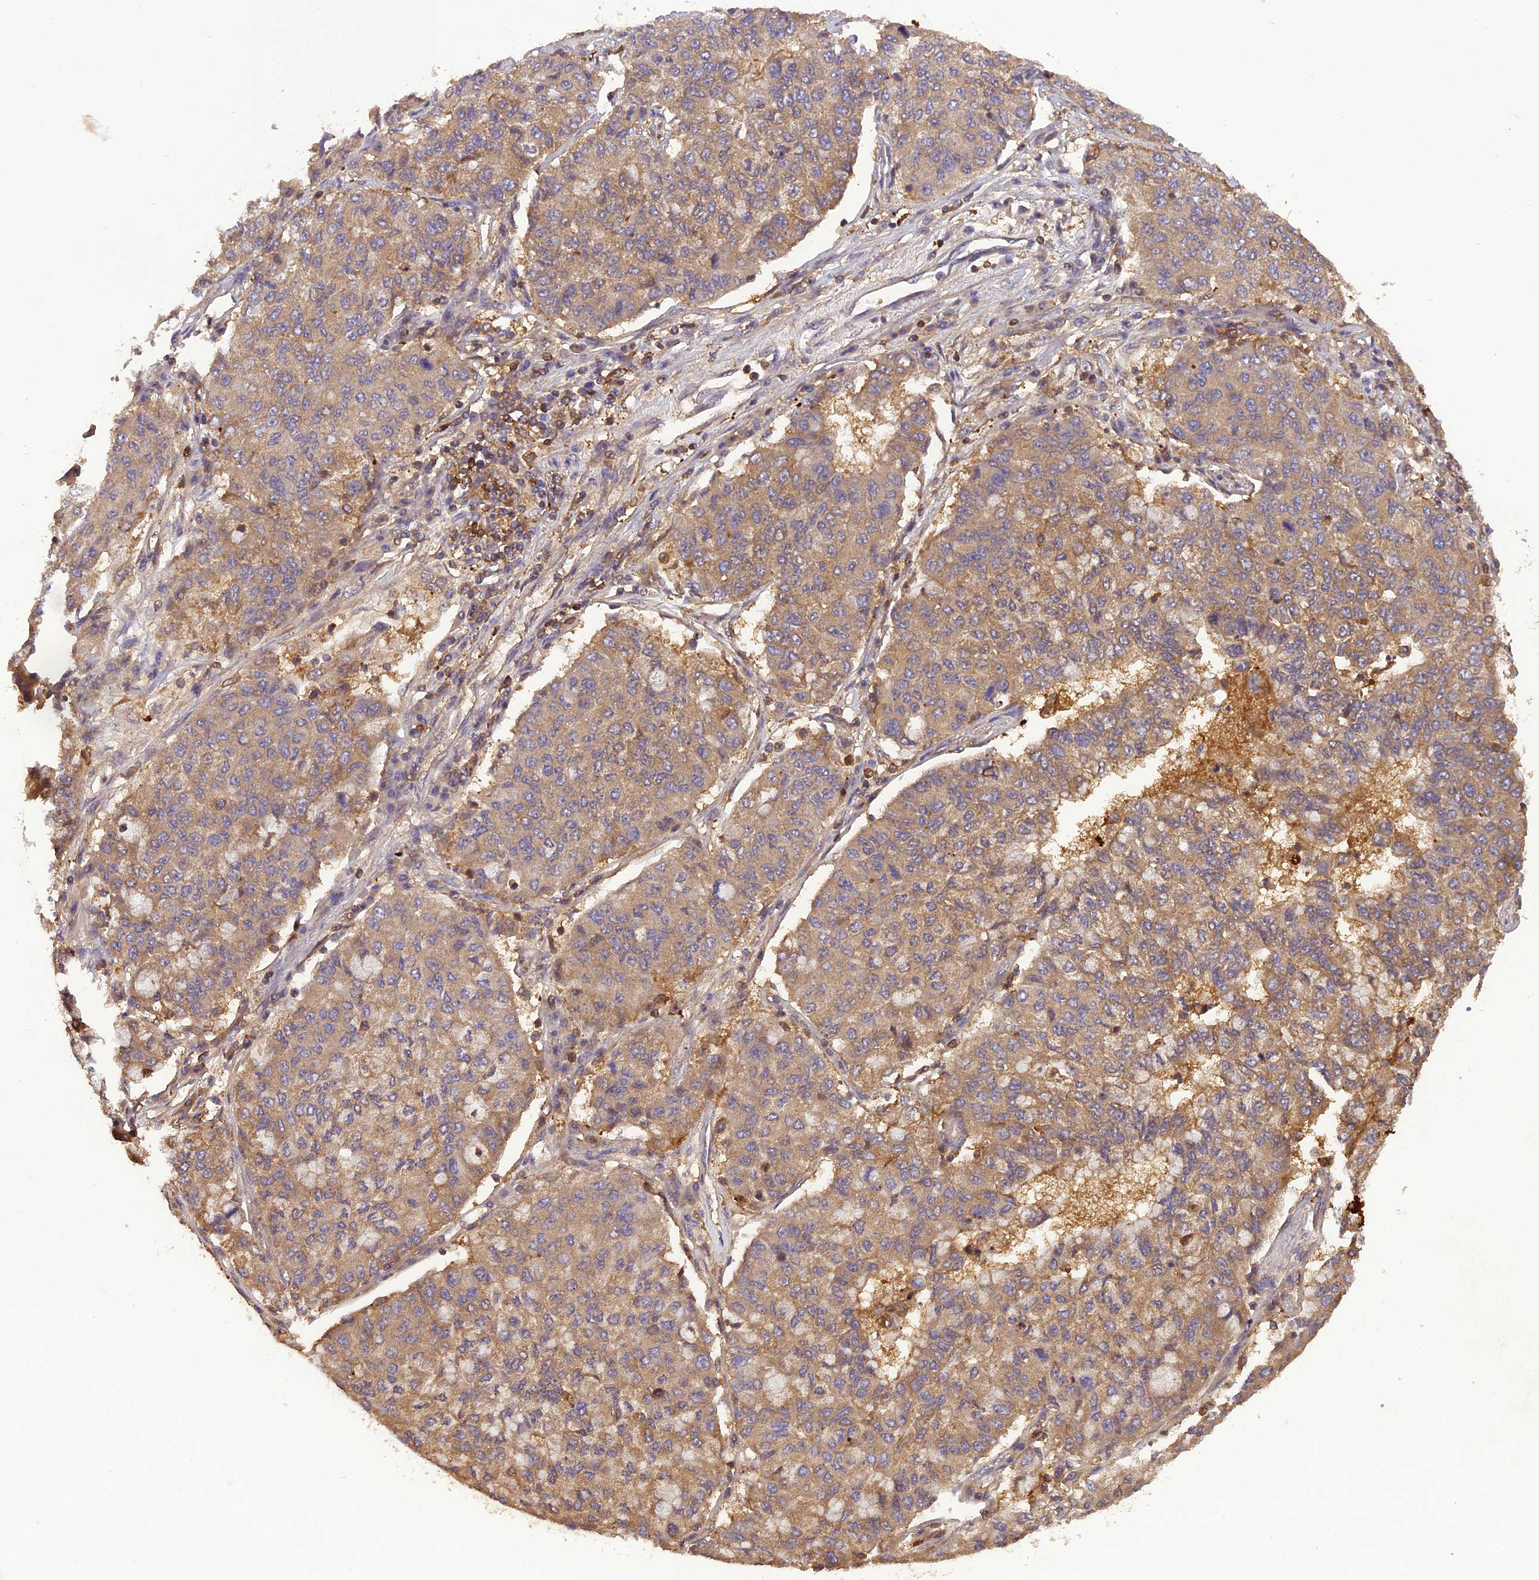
{"staining": {"intensity": "moderate", "quantity": ">75%", "location": "cytoplasmic/membranous"}, "tissue": "lung cancer", "cell_type": "Tumor cells", "image_type": "cancer", "snomed": [{"axis": "morphology", "description": "Squamous cell carcinoma, NOS"}, {"axis": "topography", "description": "Lung"}], "caption": "Lung cancer (squamous cell carcinoma) tissue demonstrates moderate cytoplasmic/membranous expression in about >75% of tumor cells, visualized by immunohistochemistry. The staining was performed using DAB (3,3'-diaminobenzidine) to visualize the protein expression in brown, while the nuclei were stained in blue with hematoxylin (Magnification: 20x).", "gene": "STOML1", "patient": {"sex": "male", "age": 74}}